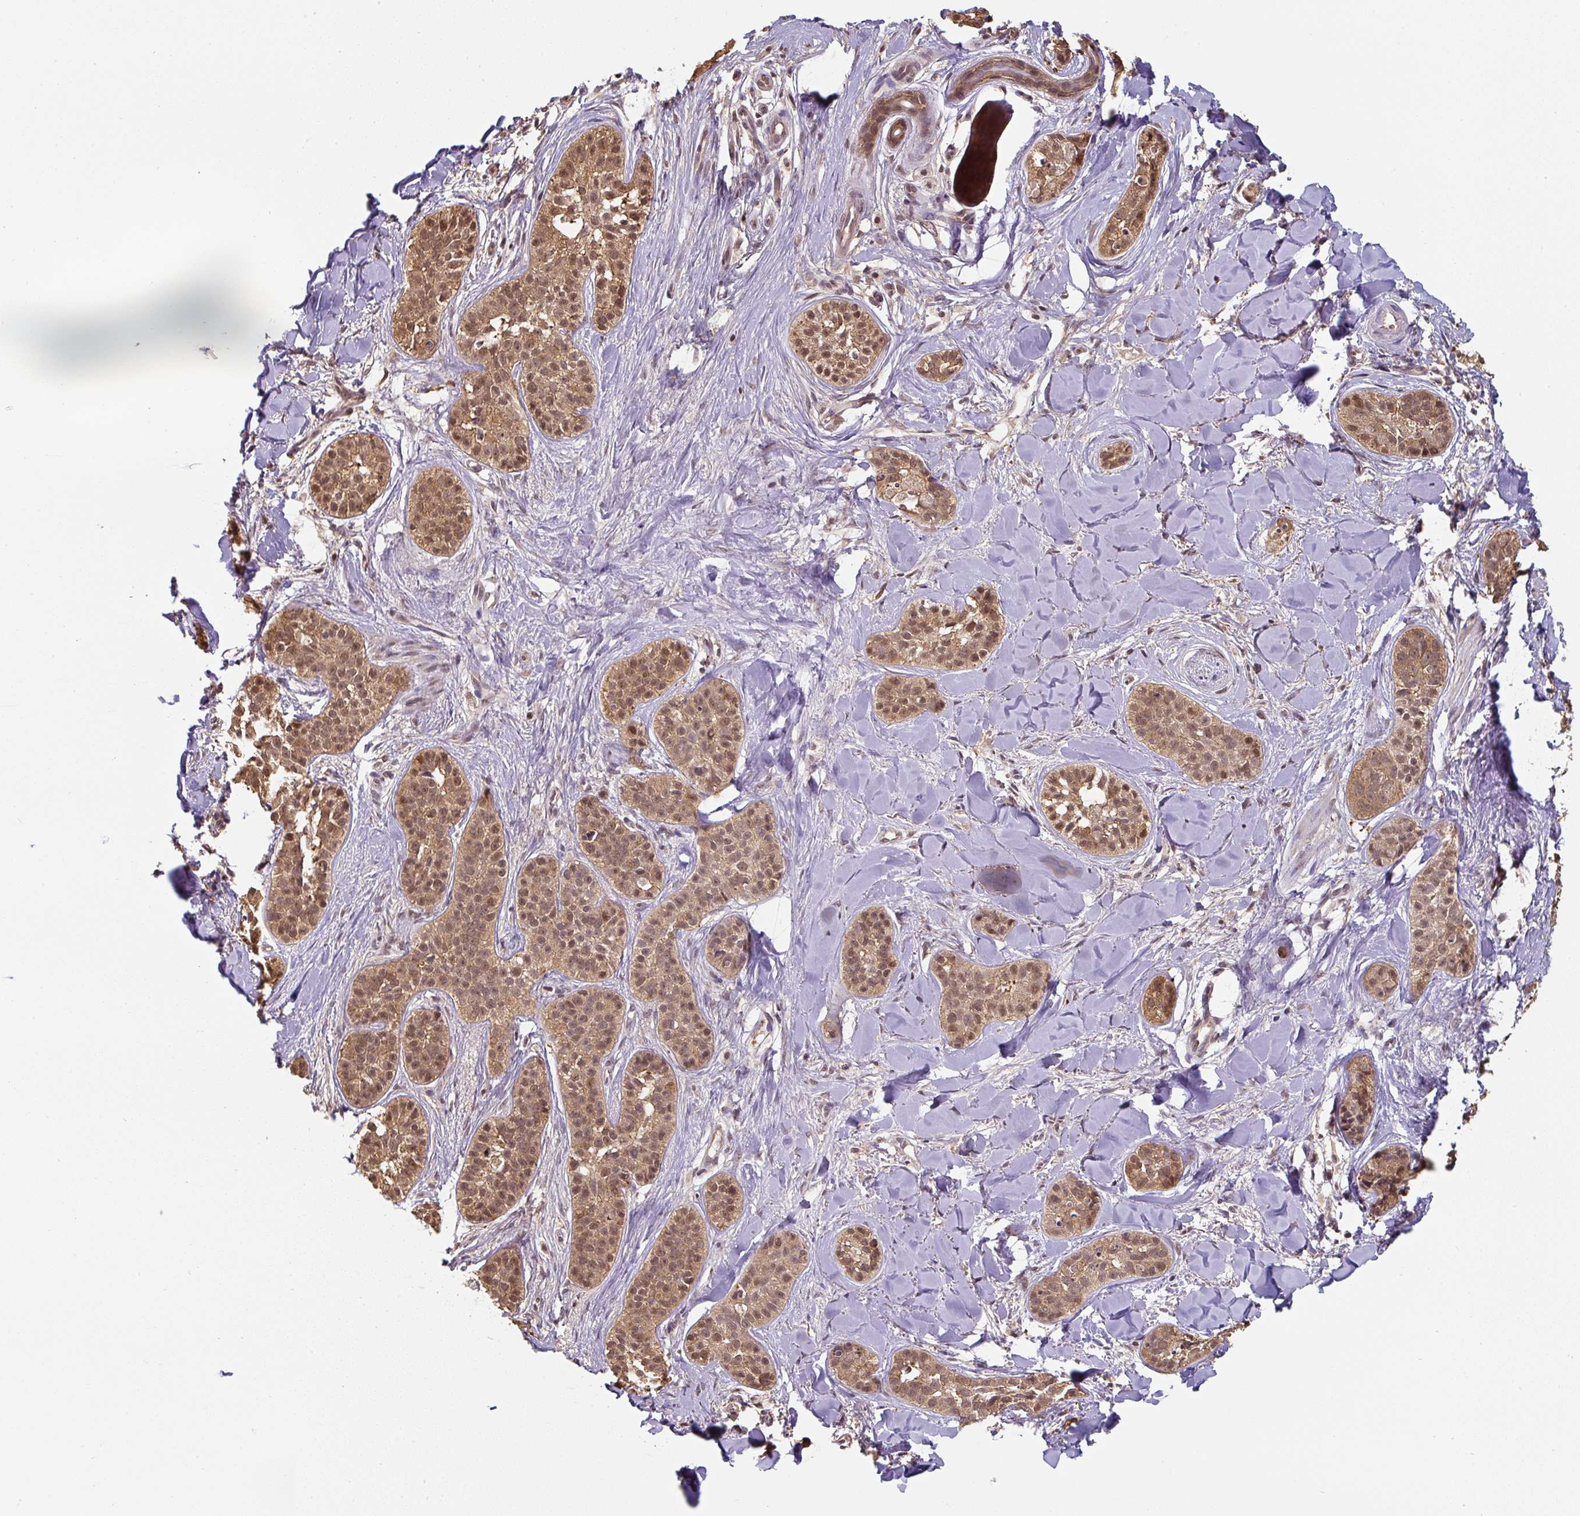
{"staining": {"intensity": "moderate", "quantity": ">75%", "location": "cytoplasmic/membranous,nuclear"}, "tissue": "skin cancer", "cell_type": "Tumor cells", "image_type": "cancer", "snomed": [{"axis": "morphology", "description": "Basal cell carcinoma"}, {"axis": "topography", "description": "Skin"}], "caption": "Immunohistochemistry photomicrograph of neoplastic tissue: human skin cancer (basal cell carcinoma) stained using immunohistochemistry (IHC) demonstrates medium levels of moderate protein expression localized specifically in the cytoplasmic/membranous and nuclear of tumor cells, appearing as a cytoplasmic/membranous and nuclear brown color.", "gene": "ST13", "patient": {"sex": "male", "age": 52}}